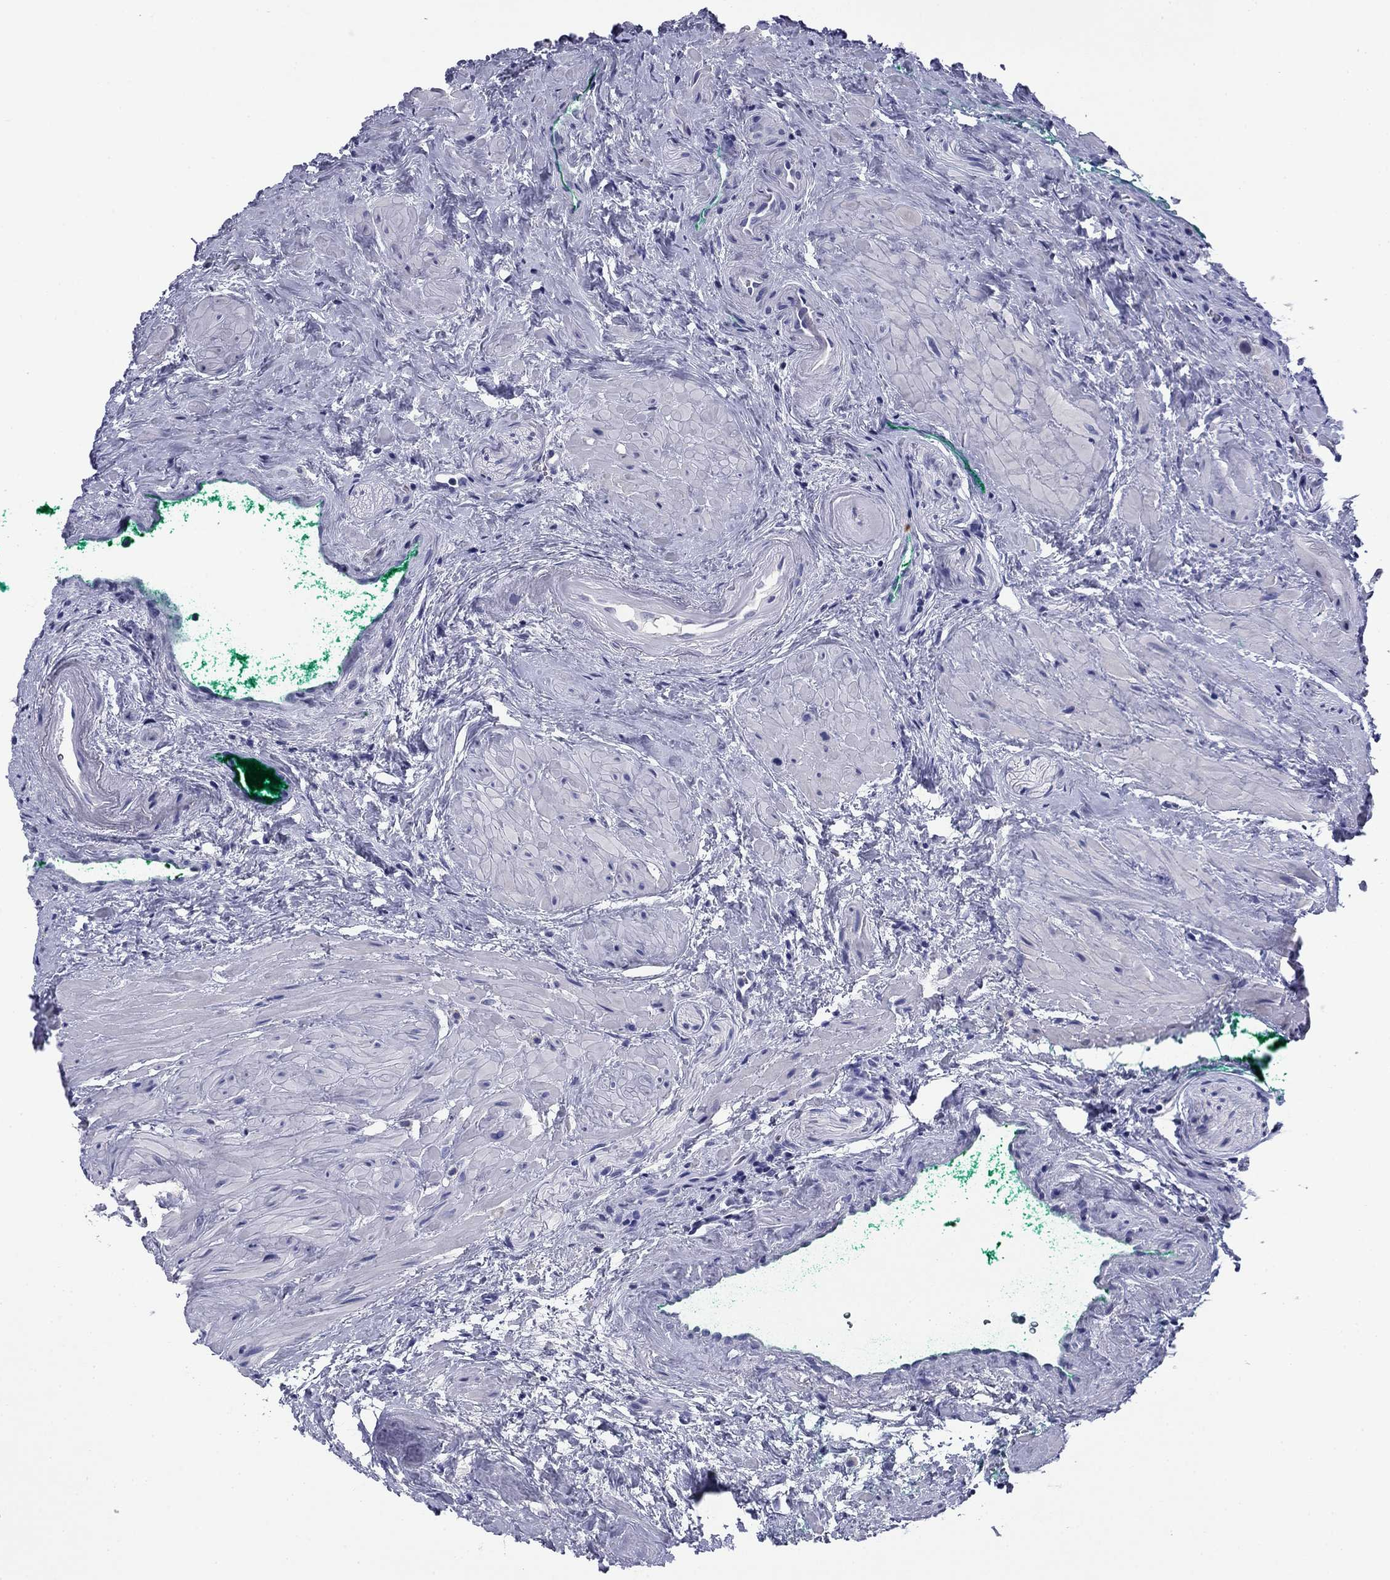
{"staining": {"intensity": "negative", "quantity": "none", "location": "none"}, "tissue": "prostate cancer", "cell_type": "Tumor cells", "image_type": "cancer", "snomed": [{"axis": "morphology", "description": "Adenocarcinoma, NOS"}, {"axis": "morphology", "description": "Adenocarcinoma, High grade"}, {"axis": "topography", "description": "Prostate"}], "caption": "IHC histopathology image of neoplastic tissue: prostate cancer stained with DAB demonstrates no significant protein staining in tumor cells.", "gene": "ABCC2", "patient": {"sex": "male", "age": 64}}